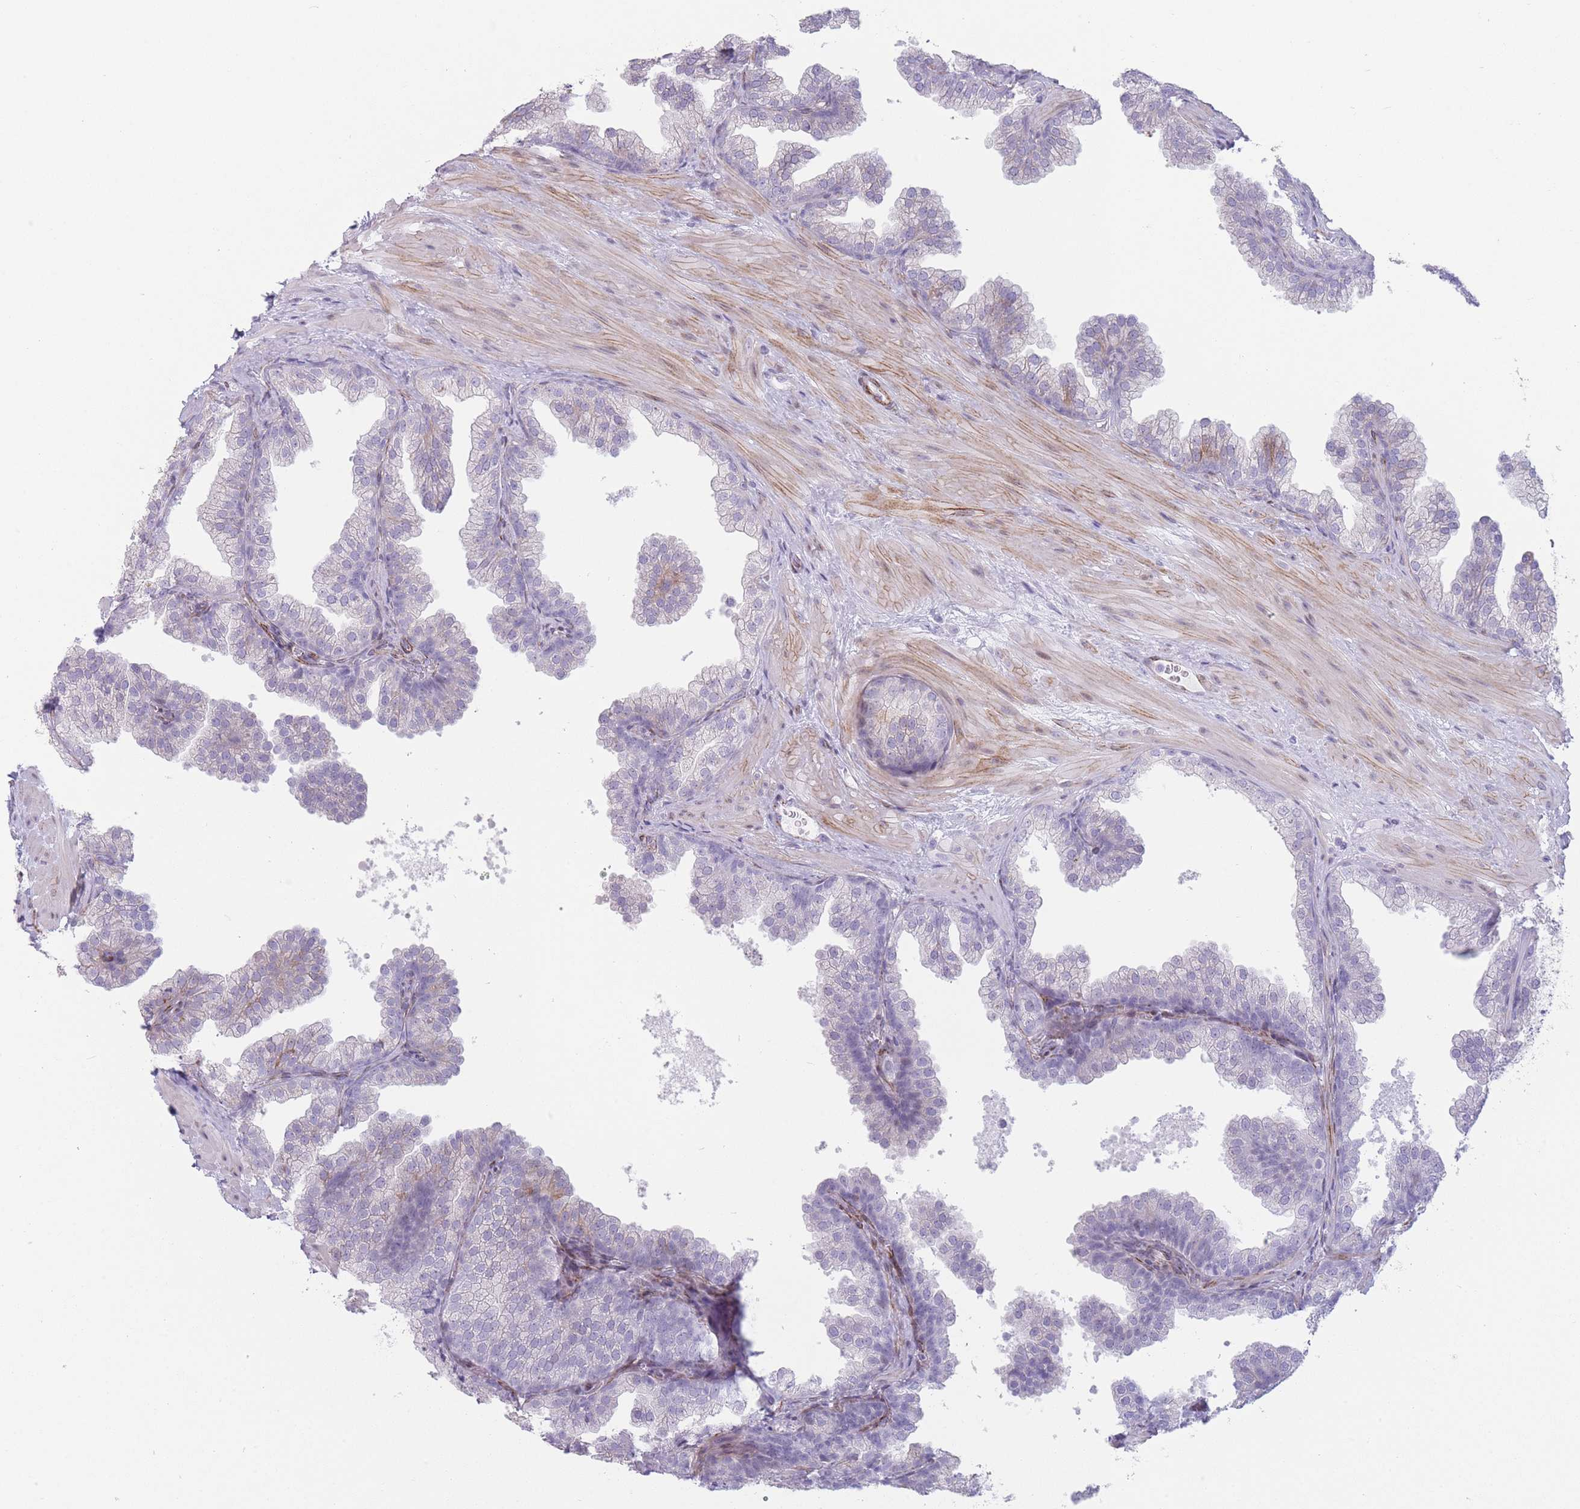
{"staining": {"intensity": "weak", "quantity": "<25%", "location": "cytoplasmic/membranous"}, "tissue": "prostate", "cell_type": "Glandular cells", "image_type": "normal", "snomed": [{"axis": "morphology", "description": "Normal tissue, NOS"}, {"axis": "topography", "description": "Prostate"}], "caption": "Prostate was stained to show a protein in brown. There is no significant expression in glandular cells. Brightfield microscopy of immunohistochemistry stained with DAB (brown) and hematoxylin (blue), captured at high magnification.", "gene": "IFNA10", "patient": {"sex": "male", "age": 37}}